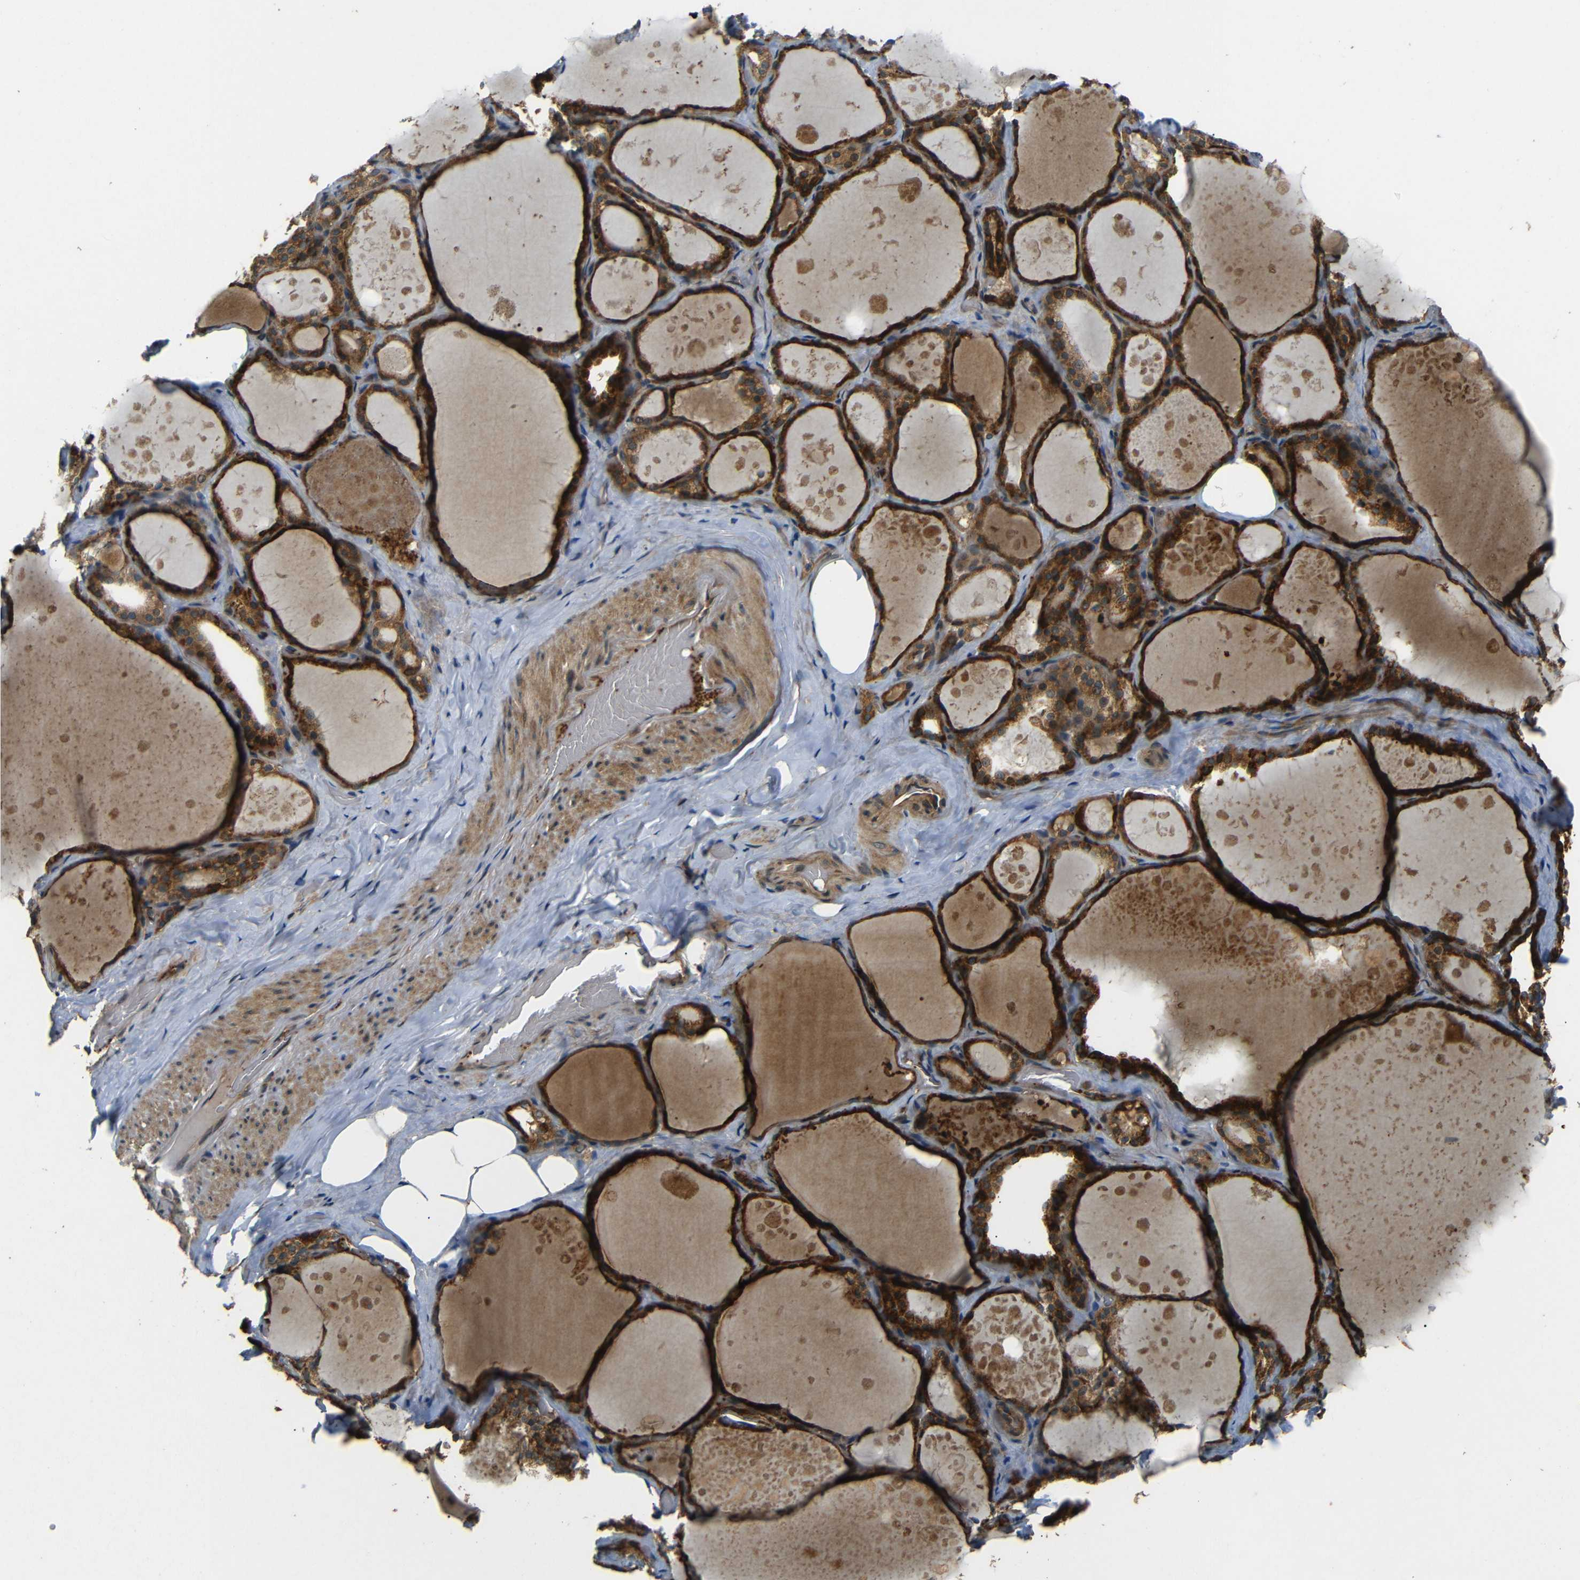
{"staining": {"intensity": "strong", "quantity": ">75%", "location": "cytoplasmic/membranous"}, "tissue": "thyroid gland", "cell_type": "Glandular cells", "image_type": "normal", "snomed": [{"axis": "morphology", "description": "Normal tissue, NOS"}, {"axis": "topography", "description": "Thyroid gland"}], "caption": "Immunohistochemistry (IHC) photomicrograph of normal thyroid gland stained for a protein (brown), which demonstrates high levels of strong cytoplasmic/membranous expression in about >75% of glandular cells.", "gene": "EPHB2", "patient": {"sex": "male", "age": 61}}